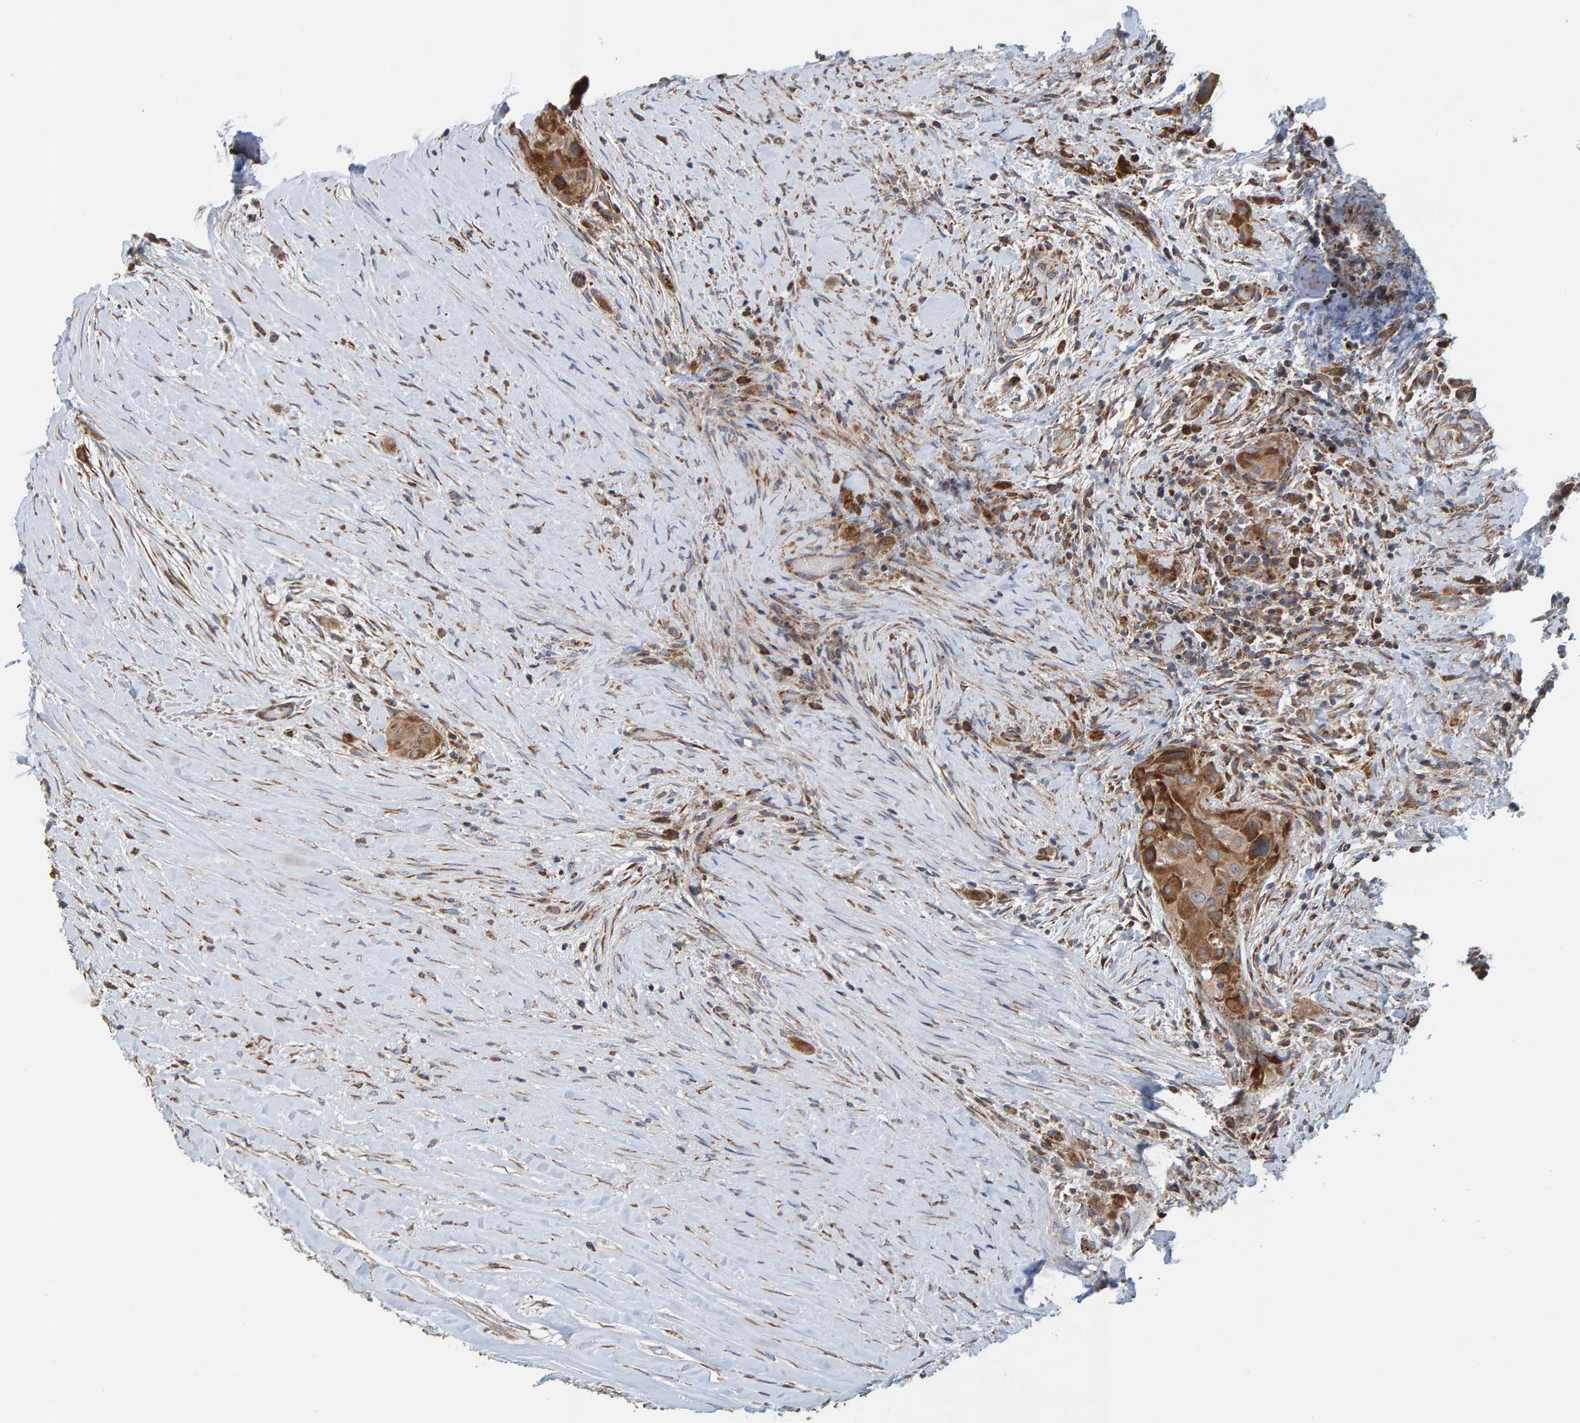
{"staining": {"intensity": "strong", "quantity": ">75%", "location": "cytoplasmic/membranous"}, "tissue": "thyroid cancer", "cell_type": "Tumor cells", "image_type": "cancer", "snomed": [{"axis": "morphology", "description": "Papillary adenocarcinoma, NOS"}, {"axis": "topography", "description": "Thyroid gland"}], "caption": "High-power microscopy captured an immunohistochemistry micrograph of papillary adenocarcinoma (thyroid), revealing strong cytoplasmic/membranous expression in approximately >75% of tumor cells. The protein is stained brown, and the nuclei are stained in blue (DAB (3,3'-diaminobenzidine) IHC with brightfield microscopy, high magnification).", "gene": "MRPL45", "patient": {"sex": "female", "age": 59}}